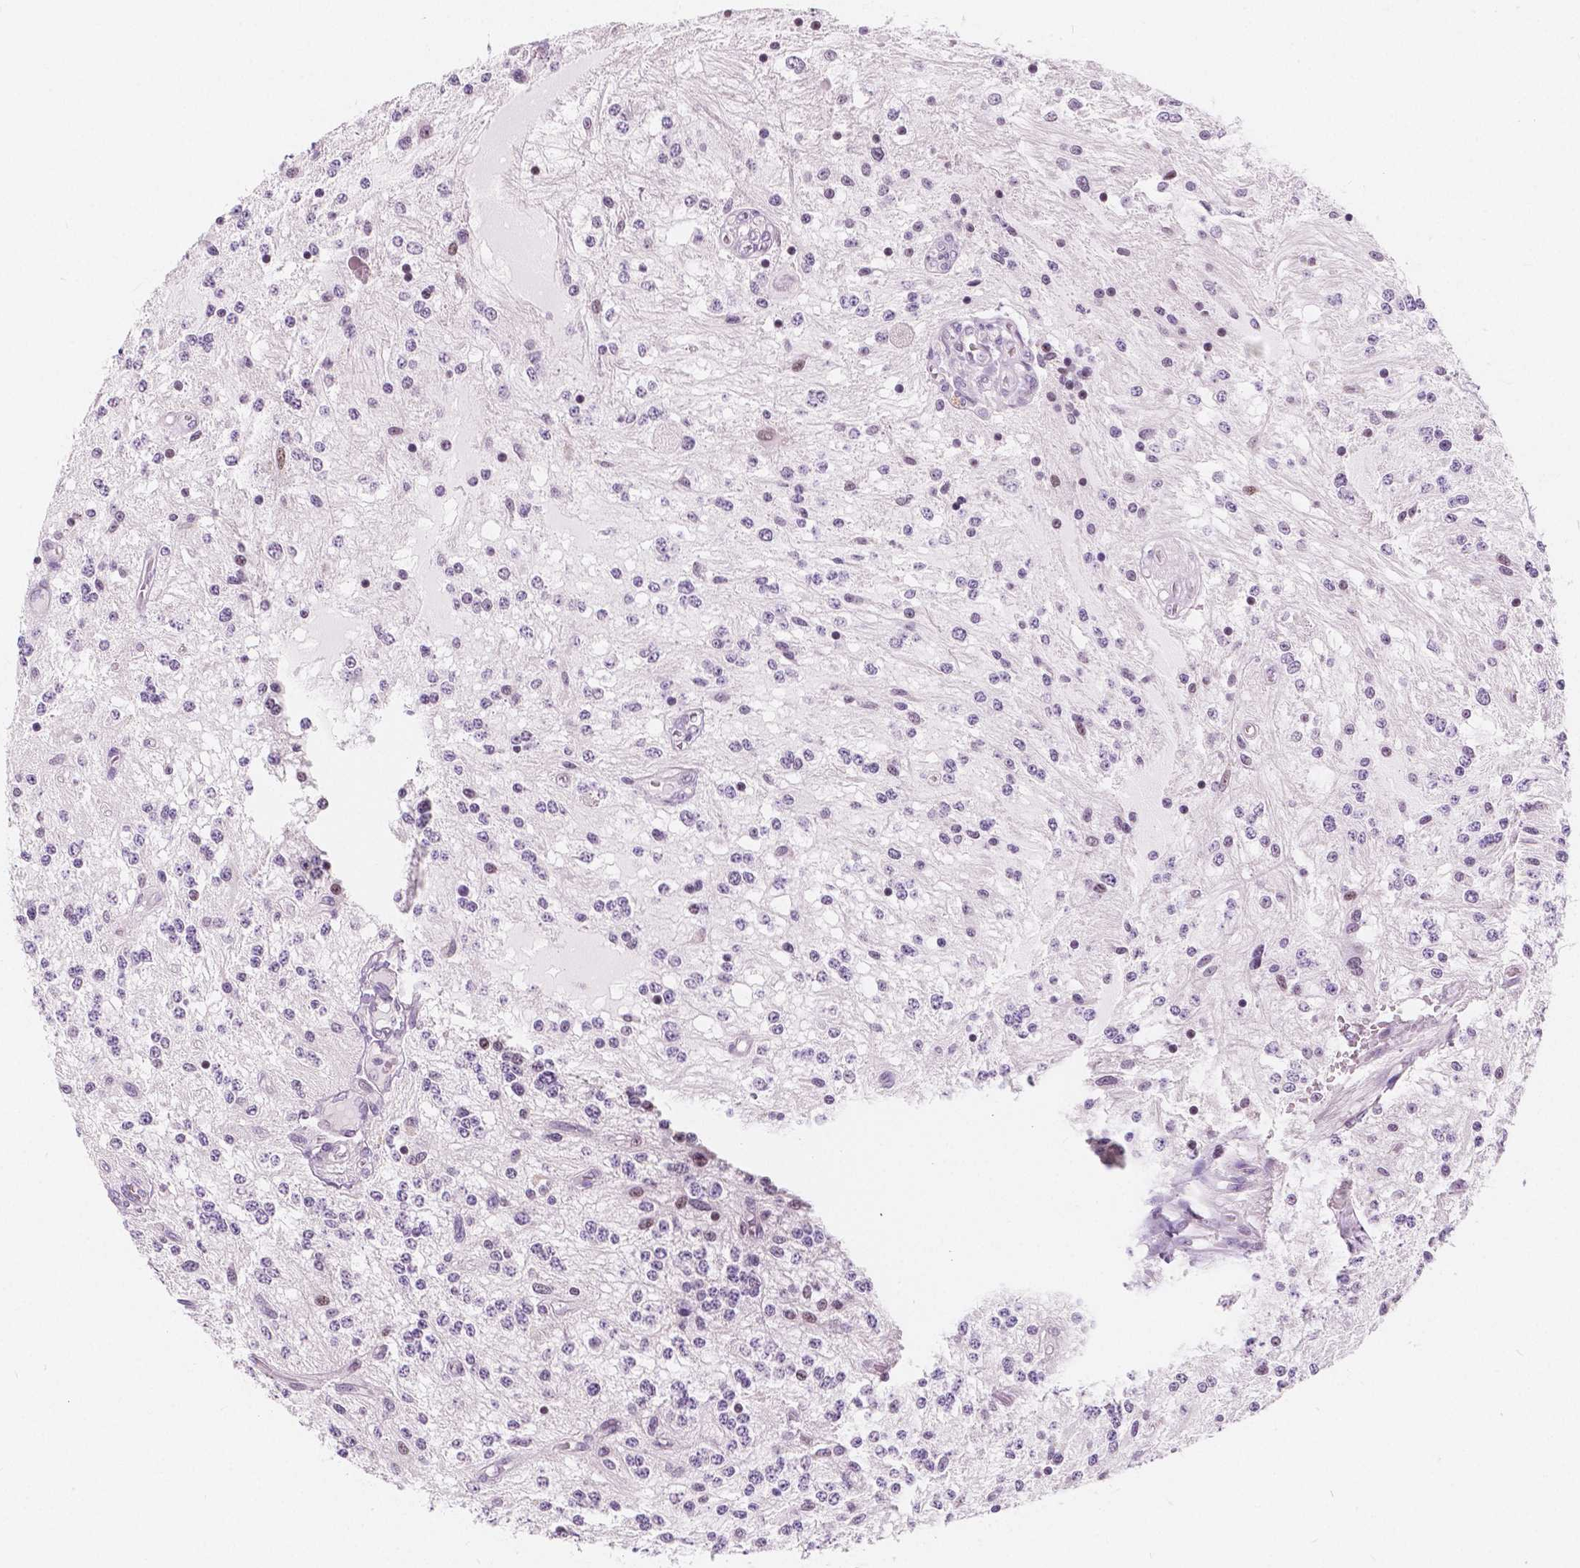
{"staining": {"intensity": "weak", "quantity": "<25%", "location": "nuclear"}, "tissue": "glioma", "cell_type": "Tumor cells", "image_type": "cancer", "snomed": [{"axis": "morphology", "description": "Glioma, malignant, Low grade"}, {"axis": "topography", "description": "Cerebellum"}], "caption": "Tumor cells are negative for protein expression in human malignant glioma (low-grade).", "gene": "NOLC1", "patient": {"sex": "female", "age": 14}}